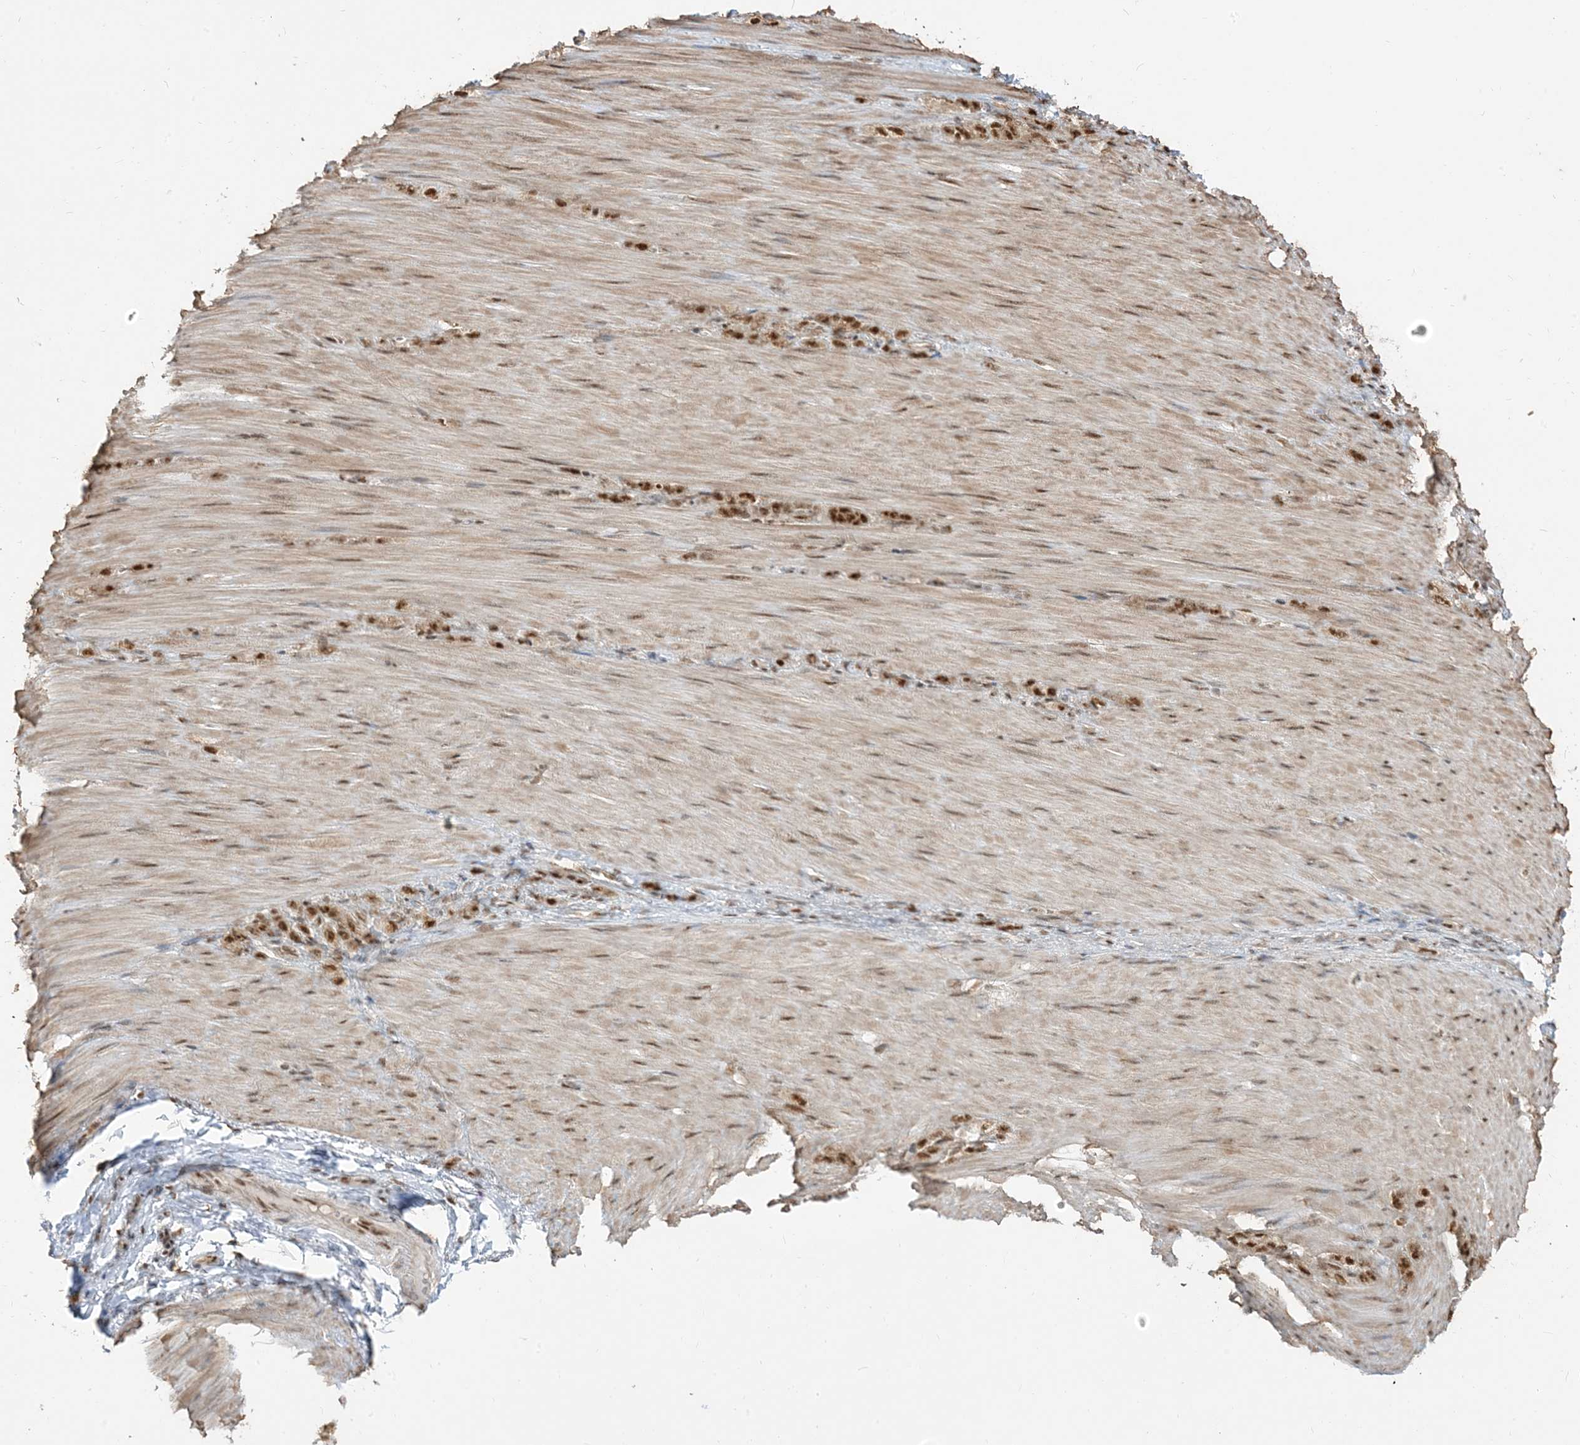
{"staining": {"intensity": "moderate", "quantity": ">75%", "location": "nuclear"}, "tissue": "stomach cancer", "cell_type": "Tumor cells", "image_type": "cancer", "snomed": [{"axis": "morphology", "description": "Normal tissue, NOS"}, {"axis": "morphology", "description": "Adenocarcinoma, NOS"}, {"axis": "topography", "description": "Stomach"}], "caption": "Immunohistochemistry image of neoplastic tissue: stomach cancer (adenocarcinoma) stained using immunohistochemistry (IHC) shows medium levels of moderate protein expression localized specifically in the nuclear of tumor cells, appearing as a nuclear brown color.", "gene": "ARGLU1", "patient": {"sex": "male", "age": 82}}